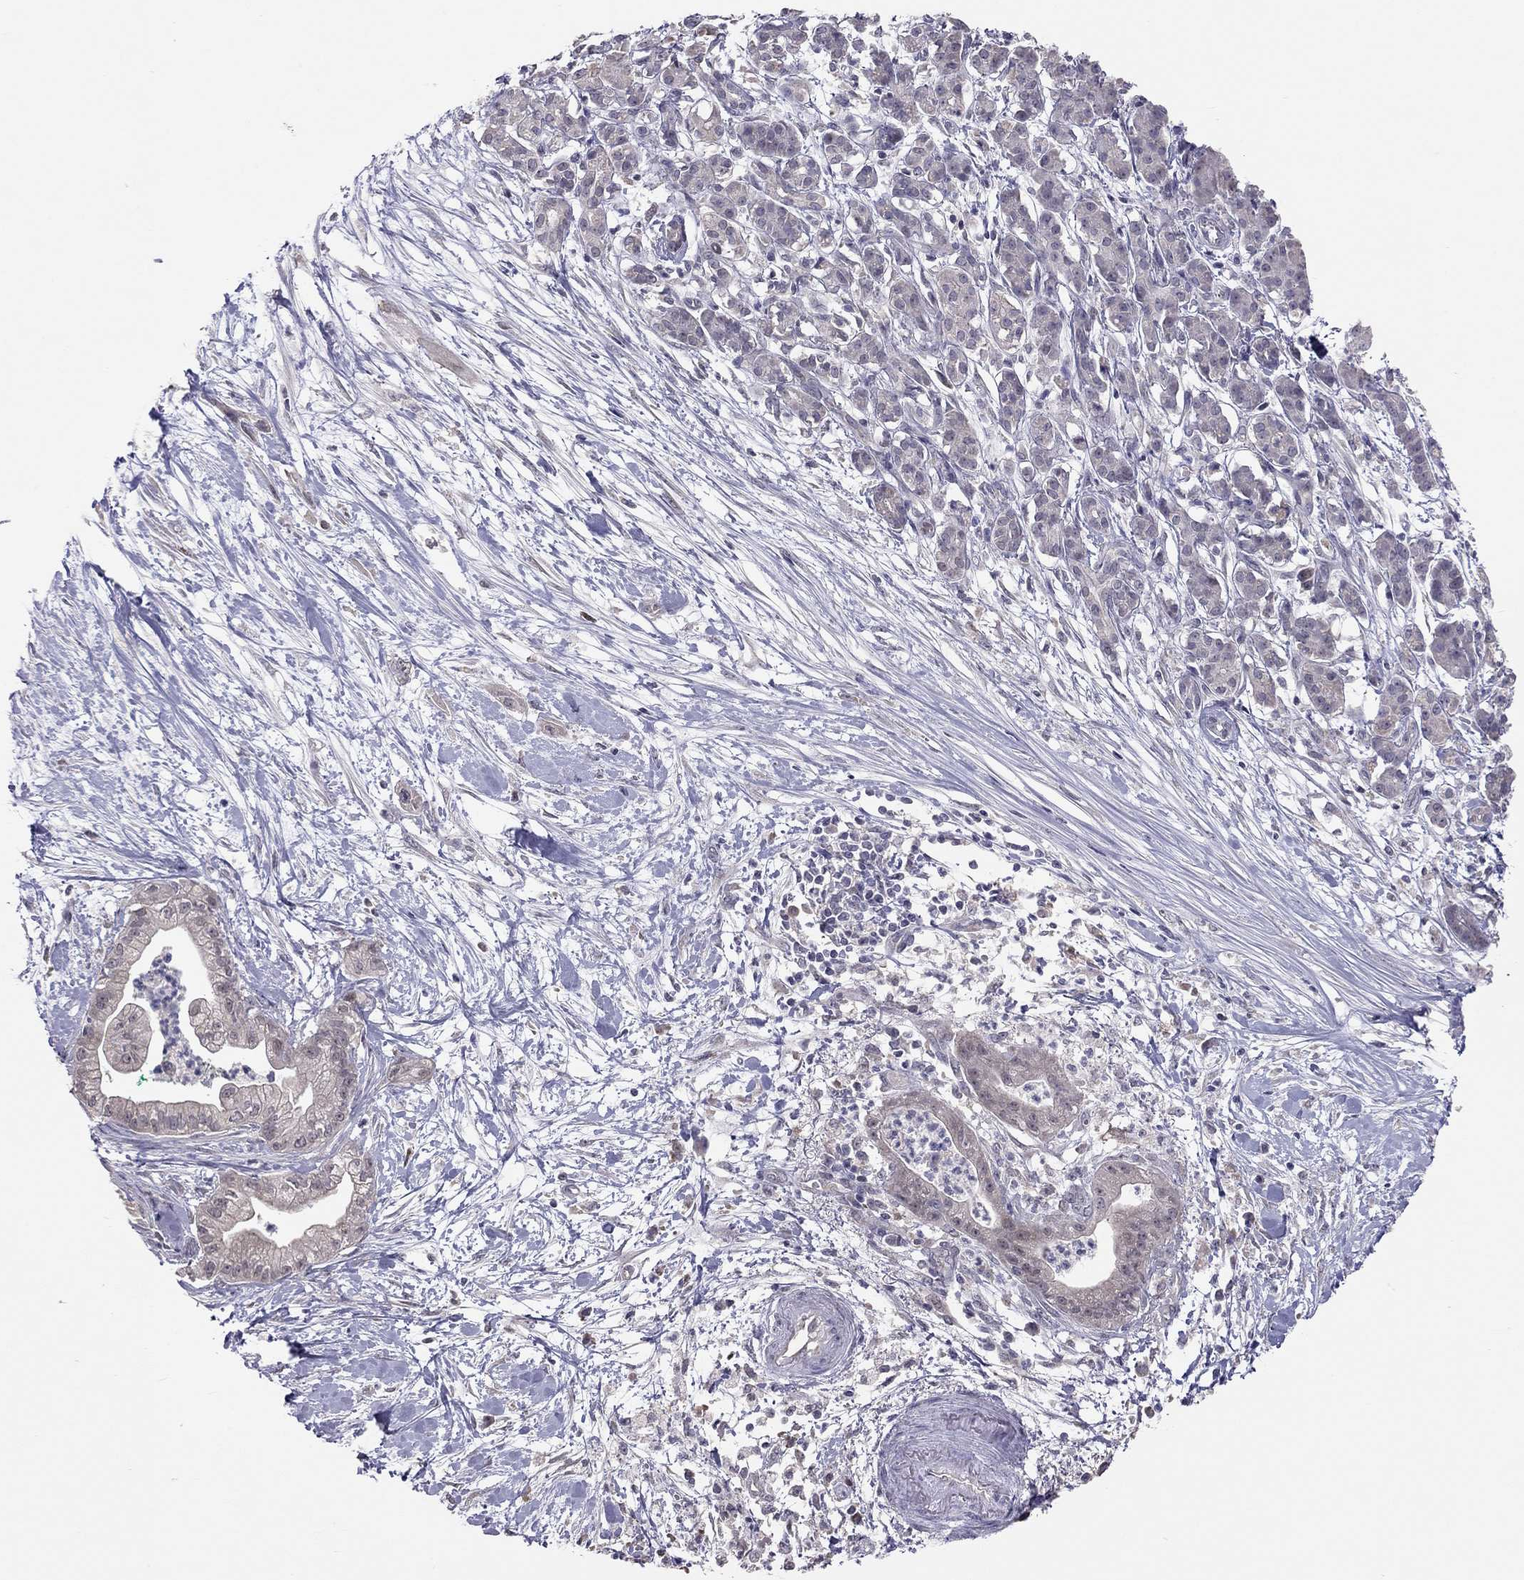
{"staining": {"intensity": "weak", "quantity": "25%-75%", "location": "cytoplasmic/membranous"}, "tissue": "pancreatic cancer", "cell_type": "Tumor cells", "image_type": "cancer", "snomed": [{"axis": "morphology", "description": "Normal tissue, NOS"}, {"axis": "morphology", "description": "Adenocarcinoma, NOS"}, {"axis": "topography", "description": "Lymph node"}, {"axis": "topography", "description": "Pancreas"}], "caption": "Pancreatic adenocarcinoma stained with a brown dye shows weak cytoplasmic/membranous positive positivity in about 25%-75% of tumor cells.", "gene": "HSF2BP", "patient": {"sex": "female", "age": 58}}